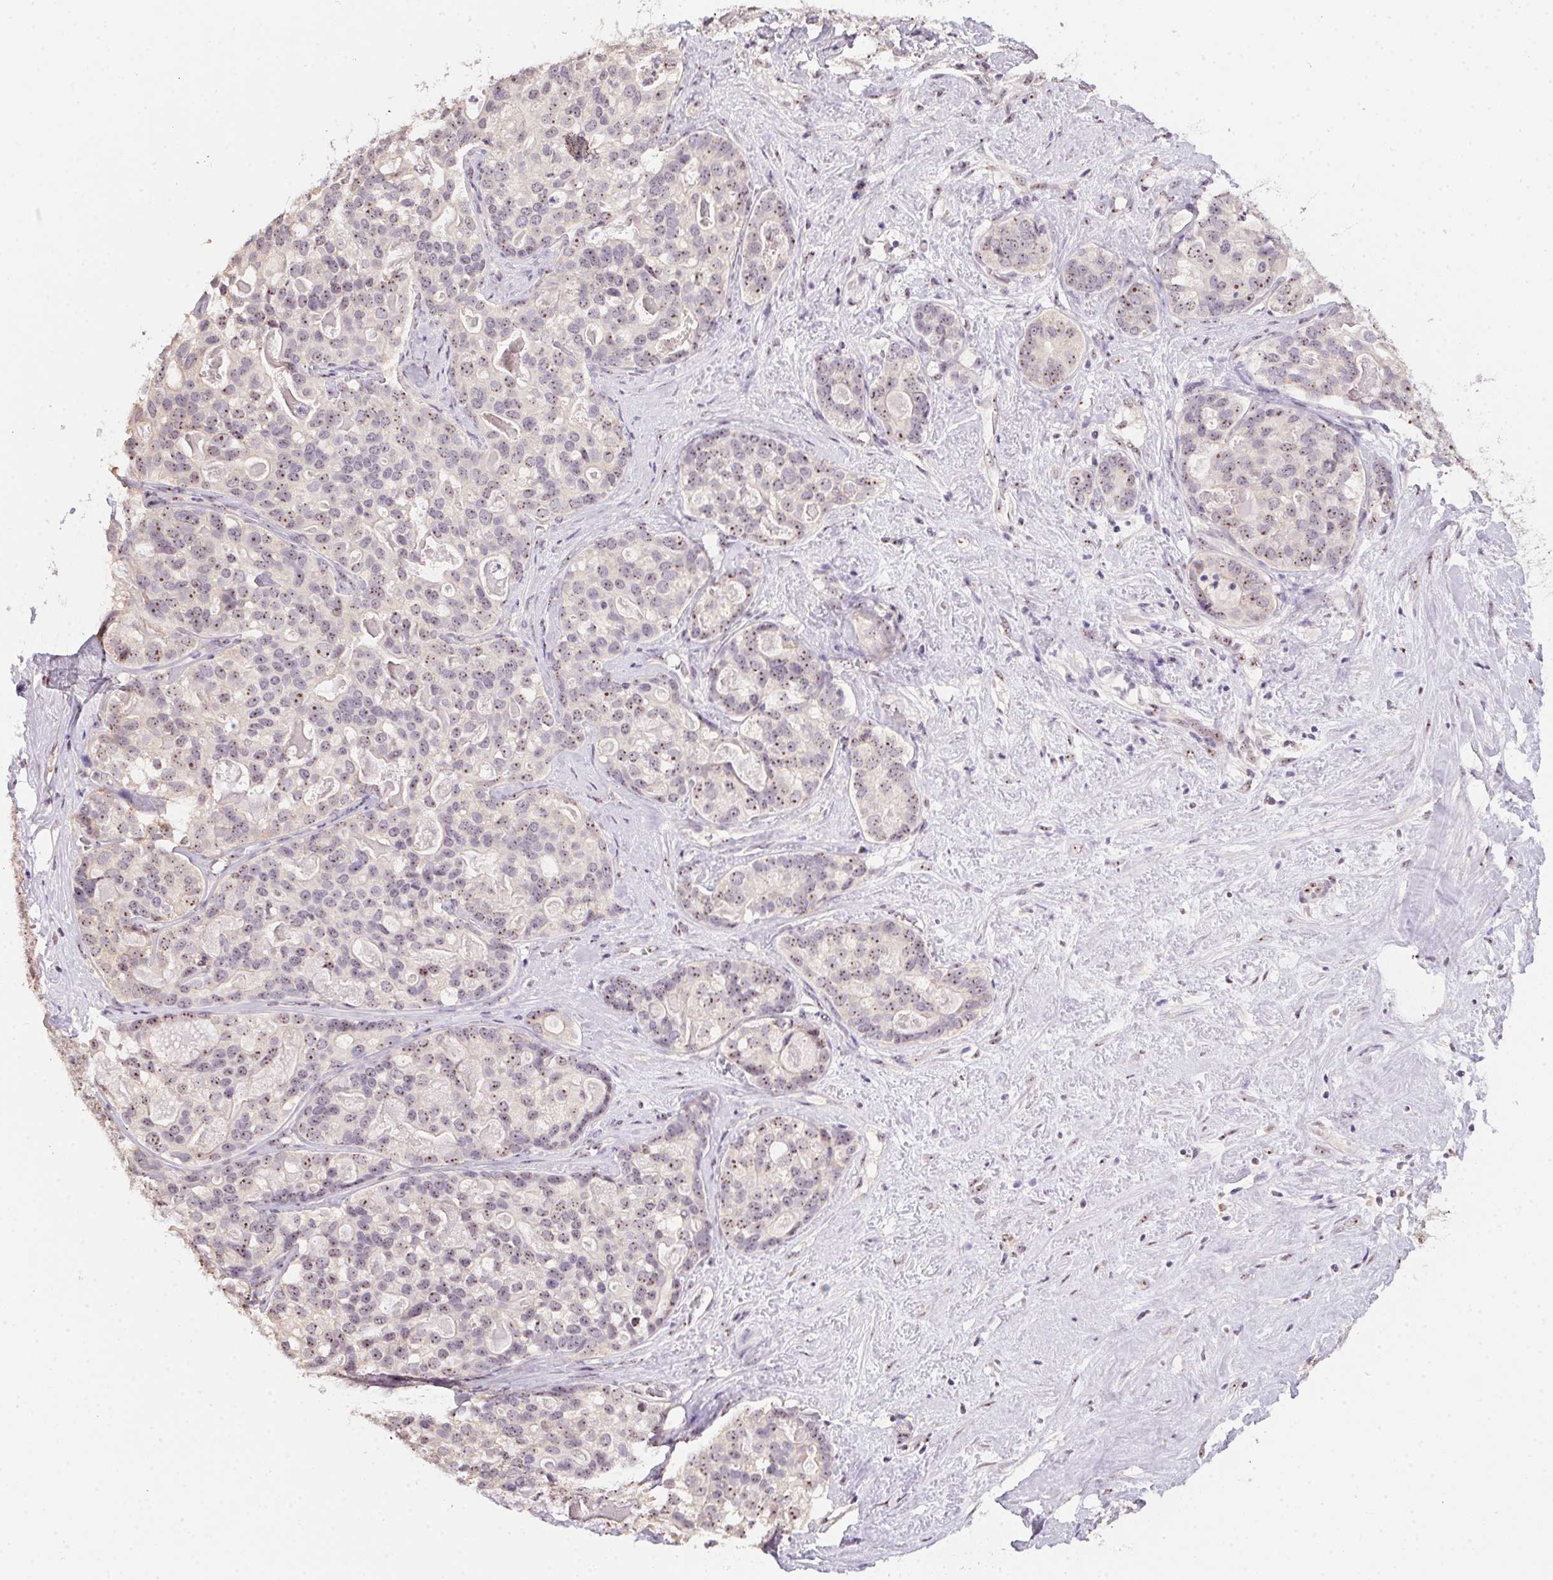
{"staining": {"intensity": "weak", "quantity": "25%-75%", "location": "nuclear"}, "tissue": "liver cancer", "cell_type": "Tumor cells", "image_type": "cancer", "snomed": [{"axis": "morphology", "description": "Cholangiocarcinoma"}, {"axis": "topography", "description": "Liver"}], "caption": "Brown immunohistochemical staining in liver cancer (cholangiocarcinoma) demonstrates weak nuclear expression in approximately 25%-75% of tumor cells.", "gene": "BATF2", "patient": {"sex": "male", "age": 56}}